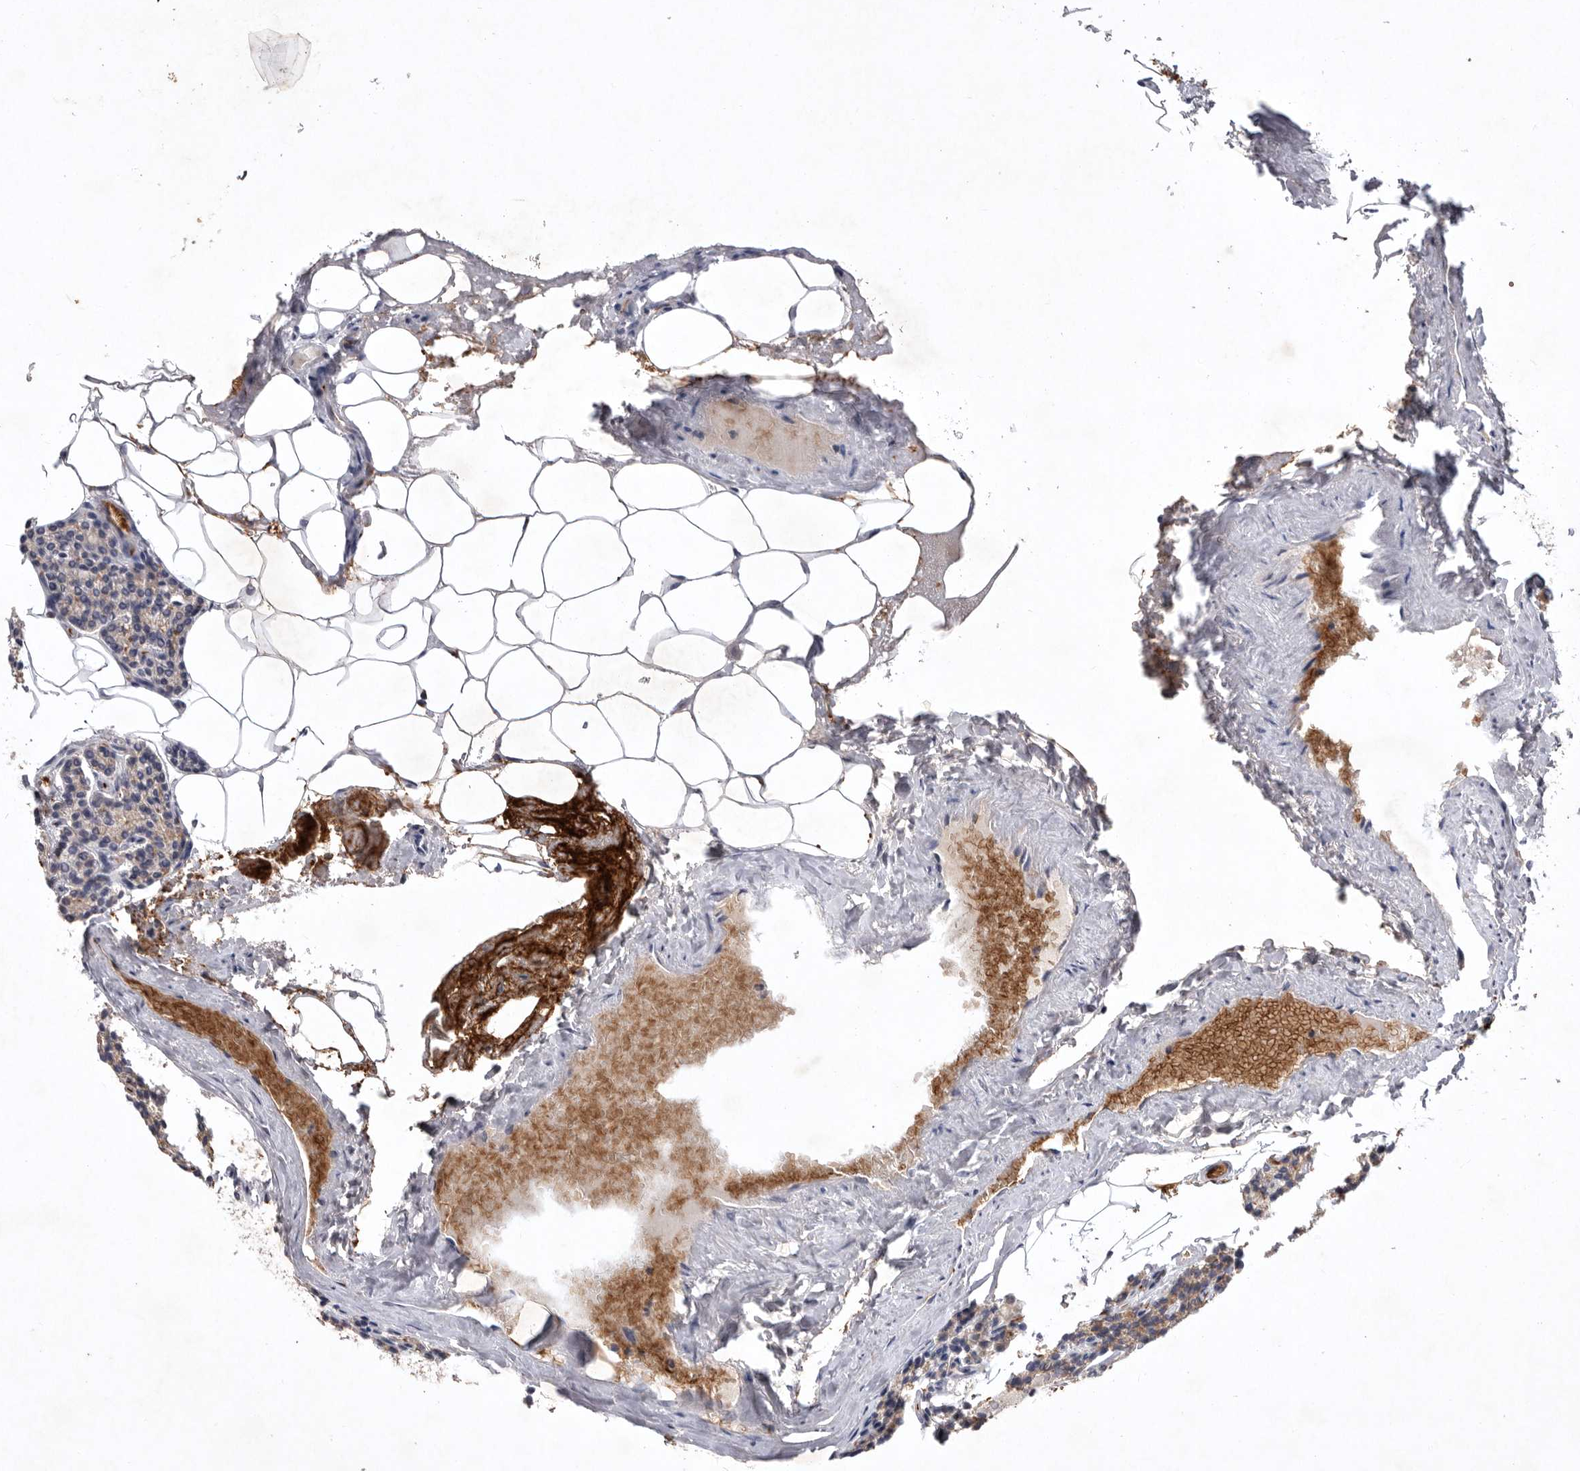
{"staining": {"intensity": "moderate", "quantity": ">75%", "location": "cytoplasmic/membranous"}, "tissue": "parathyroid gland", "cell_type": "Glandular cells", "image_type": "normal", "snomed": [{"axis": "morphology", "description": "Normal tissue, NOS"}, {"axis": "topography", "description": "Parathyroid gland"}], "caption": "The histopathology image exhibits a brown stain indicating the presence of a protein in the cytoplasmic/membranous of glandular cells in parathyroid gland.", "gene": "TNFSF14", "patient": {"sex": "male", "age": 83}}